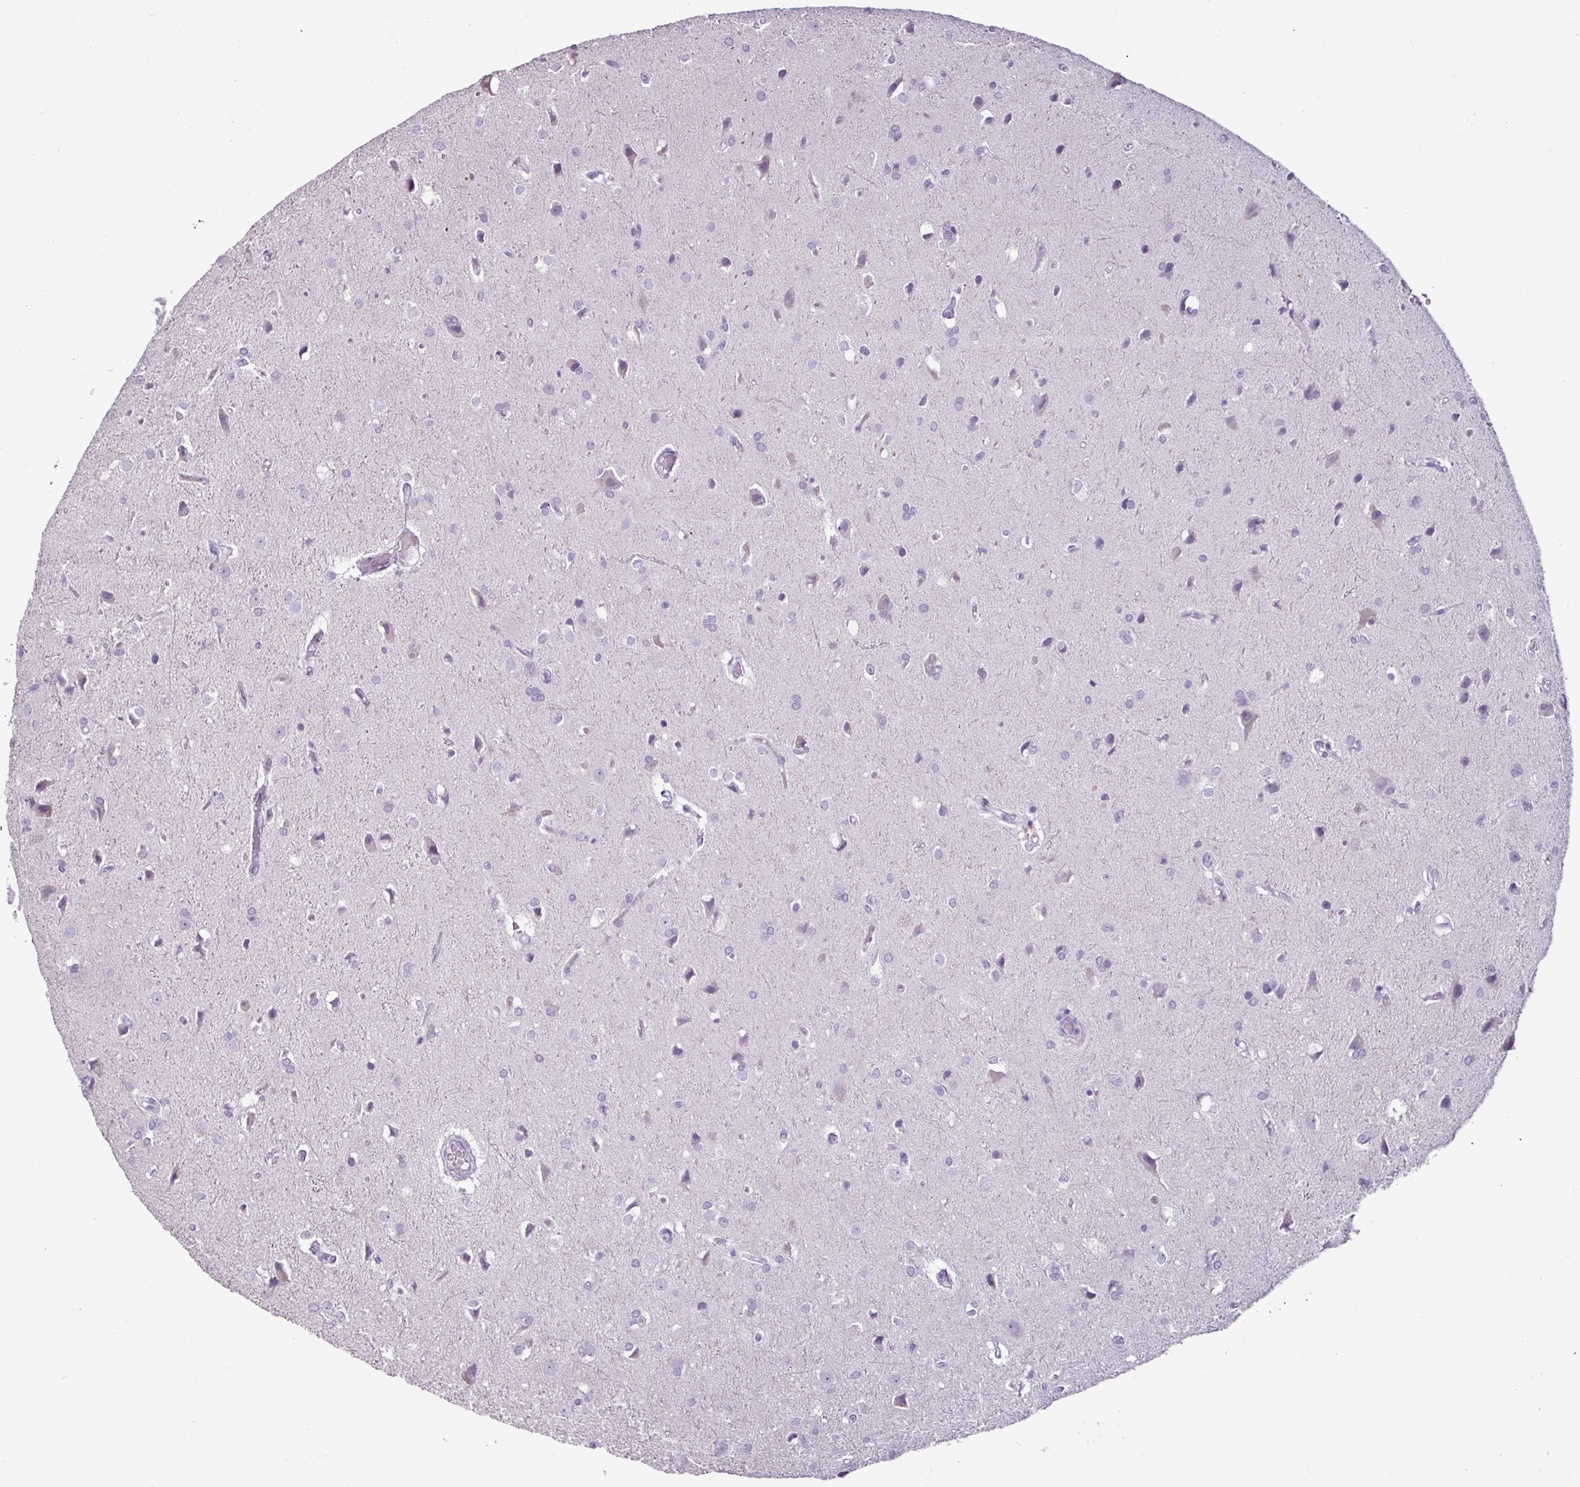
{"staining": {"intensity": "negative", "quantity": "none", "location": "none"}, "tissue": "glioma", "cell_type": "Tumor cells", "image_type": "cancer", "snomed": [{"axis": "morphology", "description": "Glioma, malignant, High grade"}, {"axis": "topography", "description": "Brain"}], "caption": "Malignant high-grade glioma was stained to show a protein in brown. There is no significant staining in tumor cells. (DAB immunohistochemistry with hematoxylin counter stain).", "gene": "GLP2R", "patient": {"sex": "female", "age": 50}}